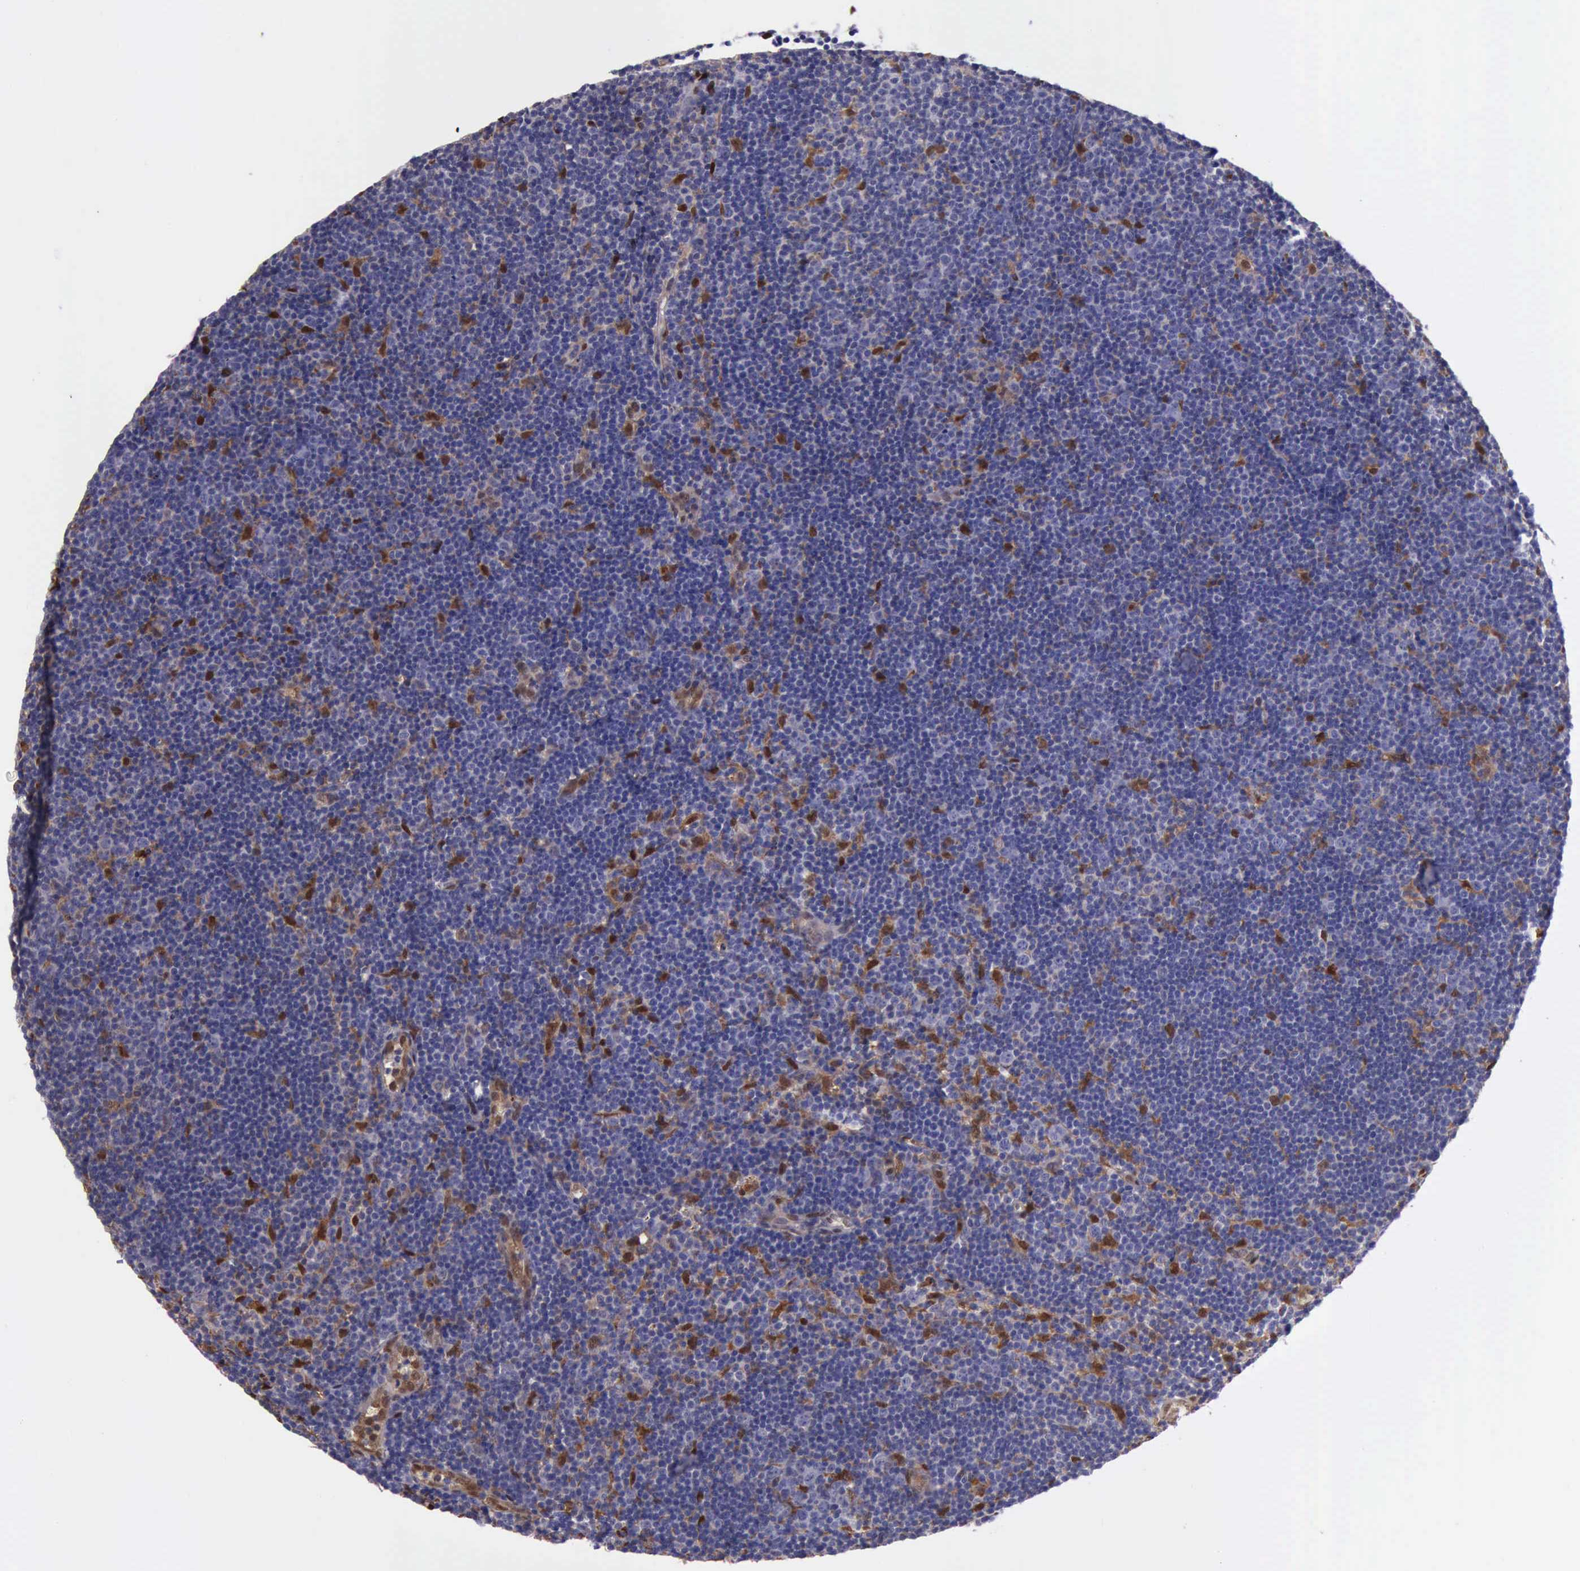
{"staining": {"intensity": "moderate", "quantity": "<25%", "location": "cytoplasmic/membranous,nuclear"}, "tissue": "lymphoma", "cell_type": "Tumor cells", "image_type": "cancer", "snomed": [{"axis": "morphology", "description": "Malignant lymphoma, non-Hodgkin's type, Low grade"}, {"axis": "topography", "description": "Lymph node"}], "caption": "This is a histology image of immunohistochemistry staining of lymphoma, which shows moderate positivity in the cytoplasmic/membranous and nuclear of tumor cells.", "gene": "TYMP", "patient": {"sex": "male", "age": 49}}